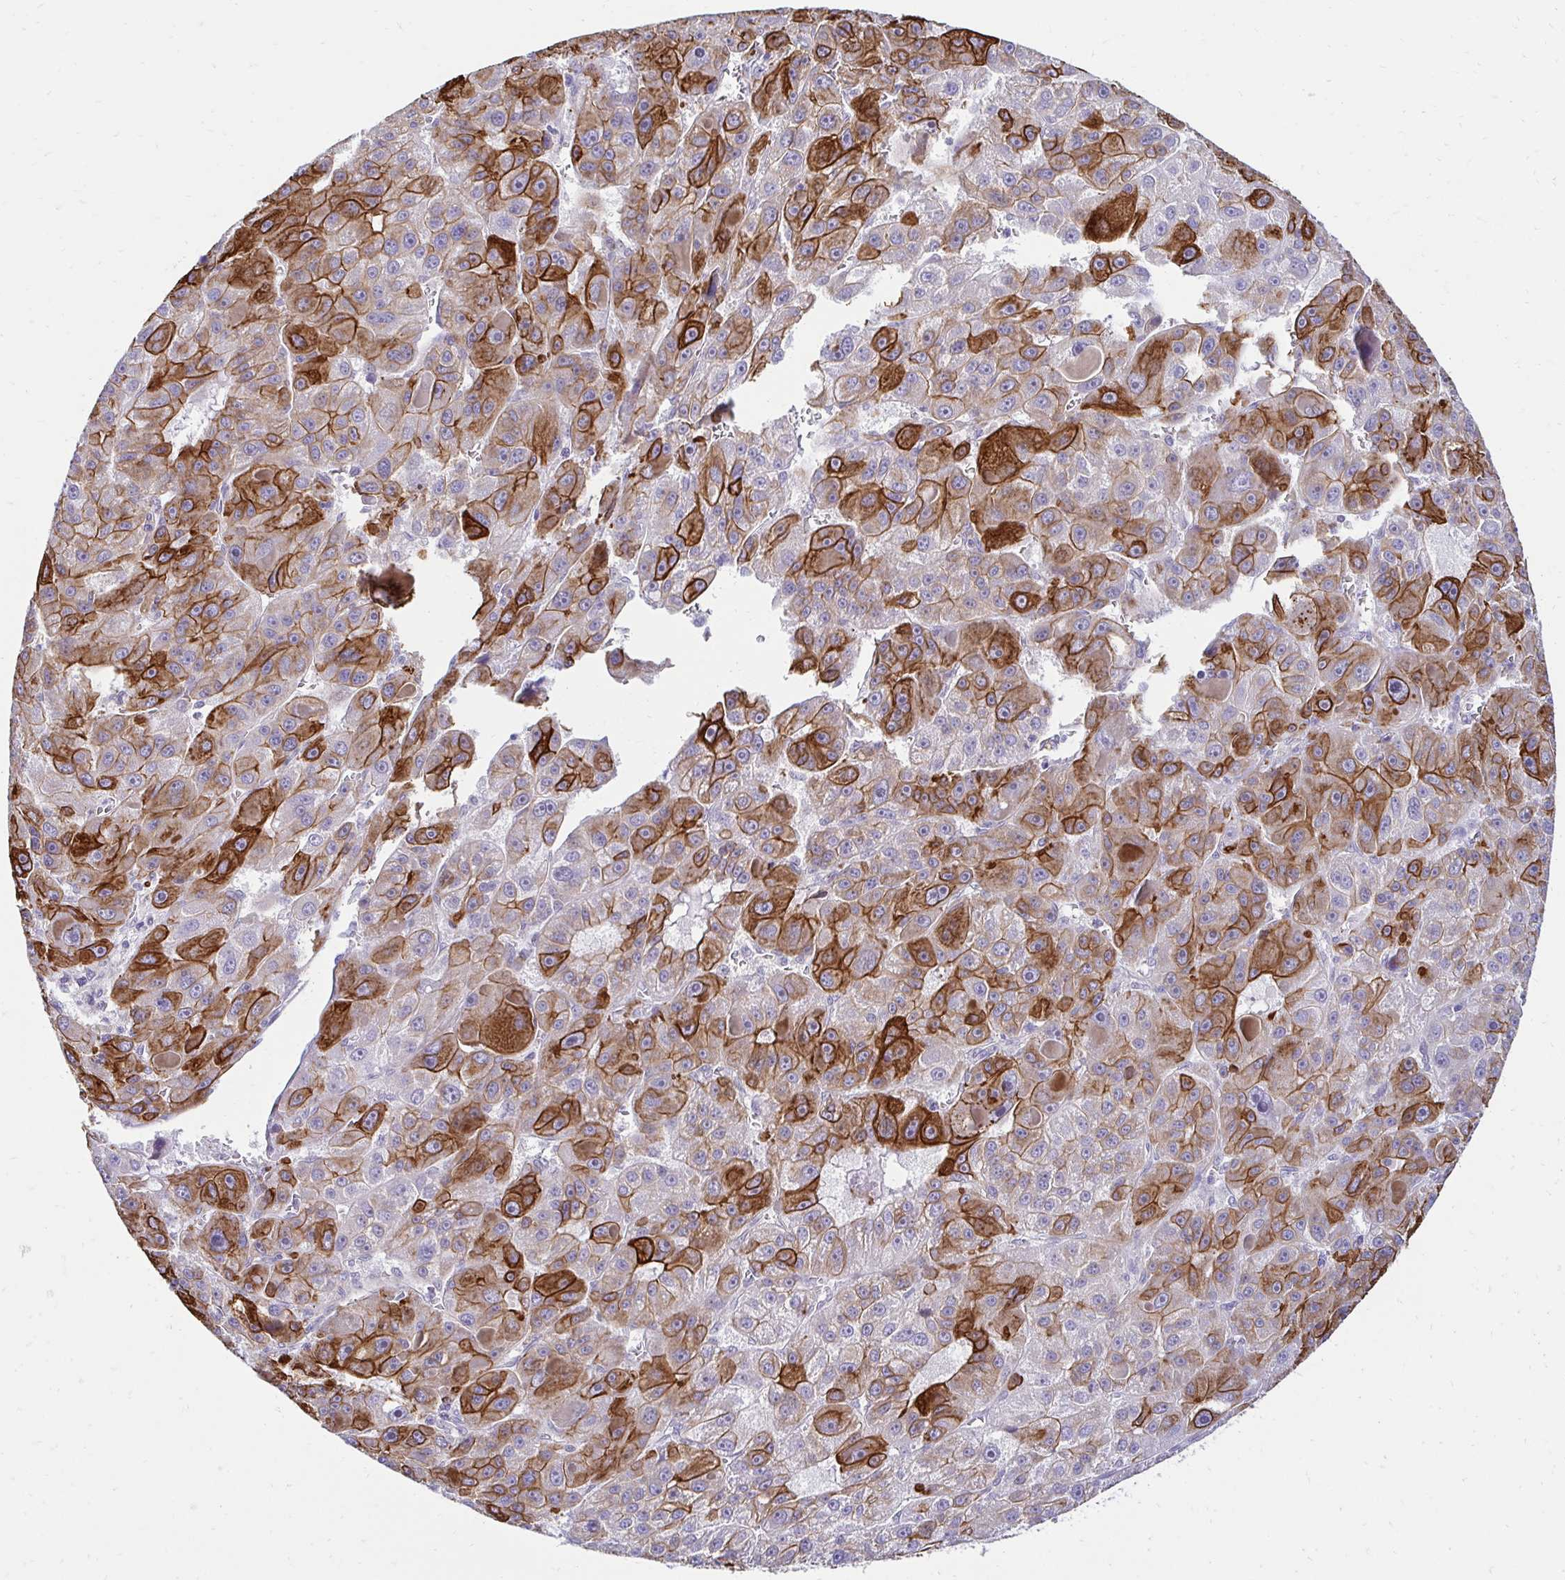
{"staining": {"intensity": "strong", "quantity": "25%-75%", "location": "cytoplasmic/membranous"}, "tissue": "liver cancer", "cell_type": "Tumor cells", "image_type": "cancer", "snomed": [{"axis": "morphology", "description": "Carcinoma, Hepatocellular, NOS"}, {"axis": "topography", "description": "Liver"}], "caption": "Immunohistochemistry micrograph of neoplastic tissue: human liver cancer stained using IHC shows high levels of strong protein expression localized specifically in the cytoplasmic/membranous of tumor cells, appearing as a cytoplasmic/membranous brown color.", "gene": "C1QTNF2", "patient": {"sex": "male", "age": 76}}